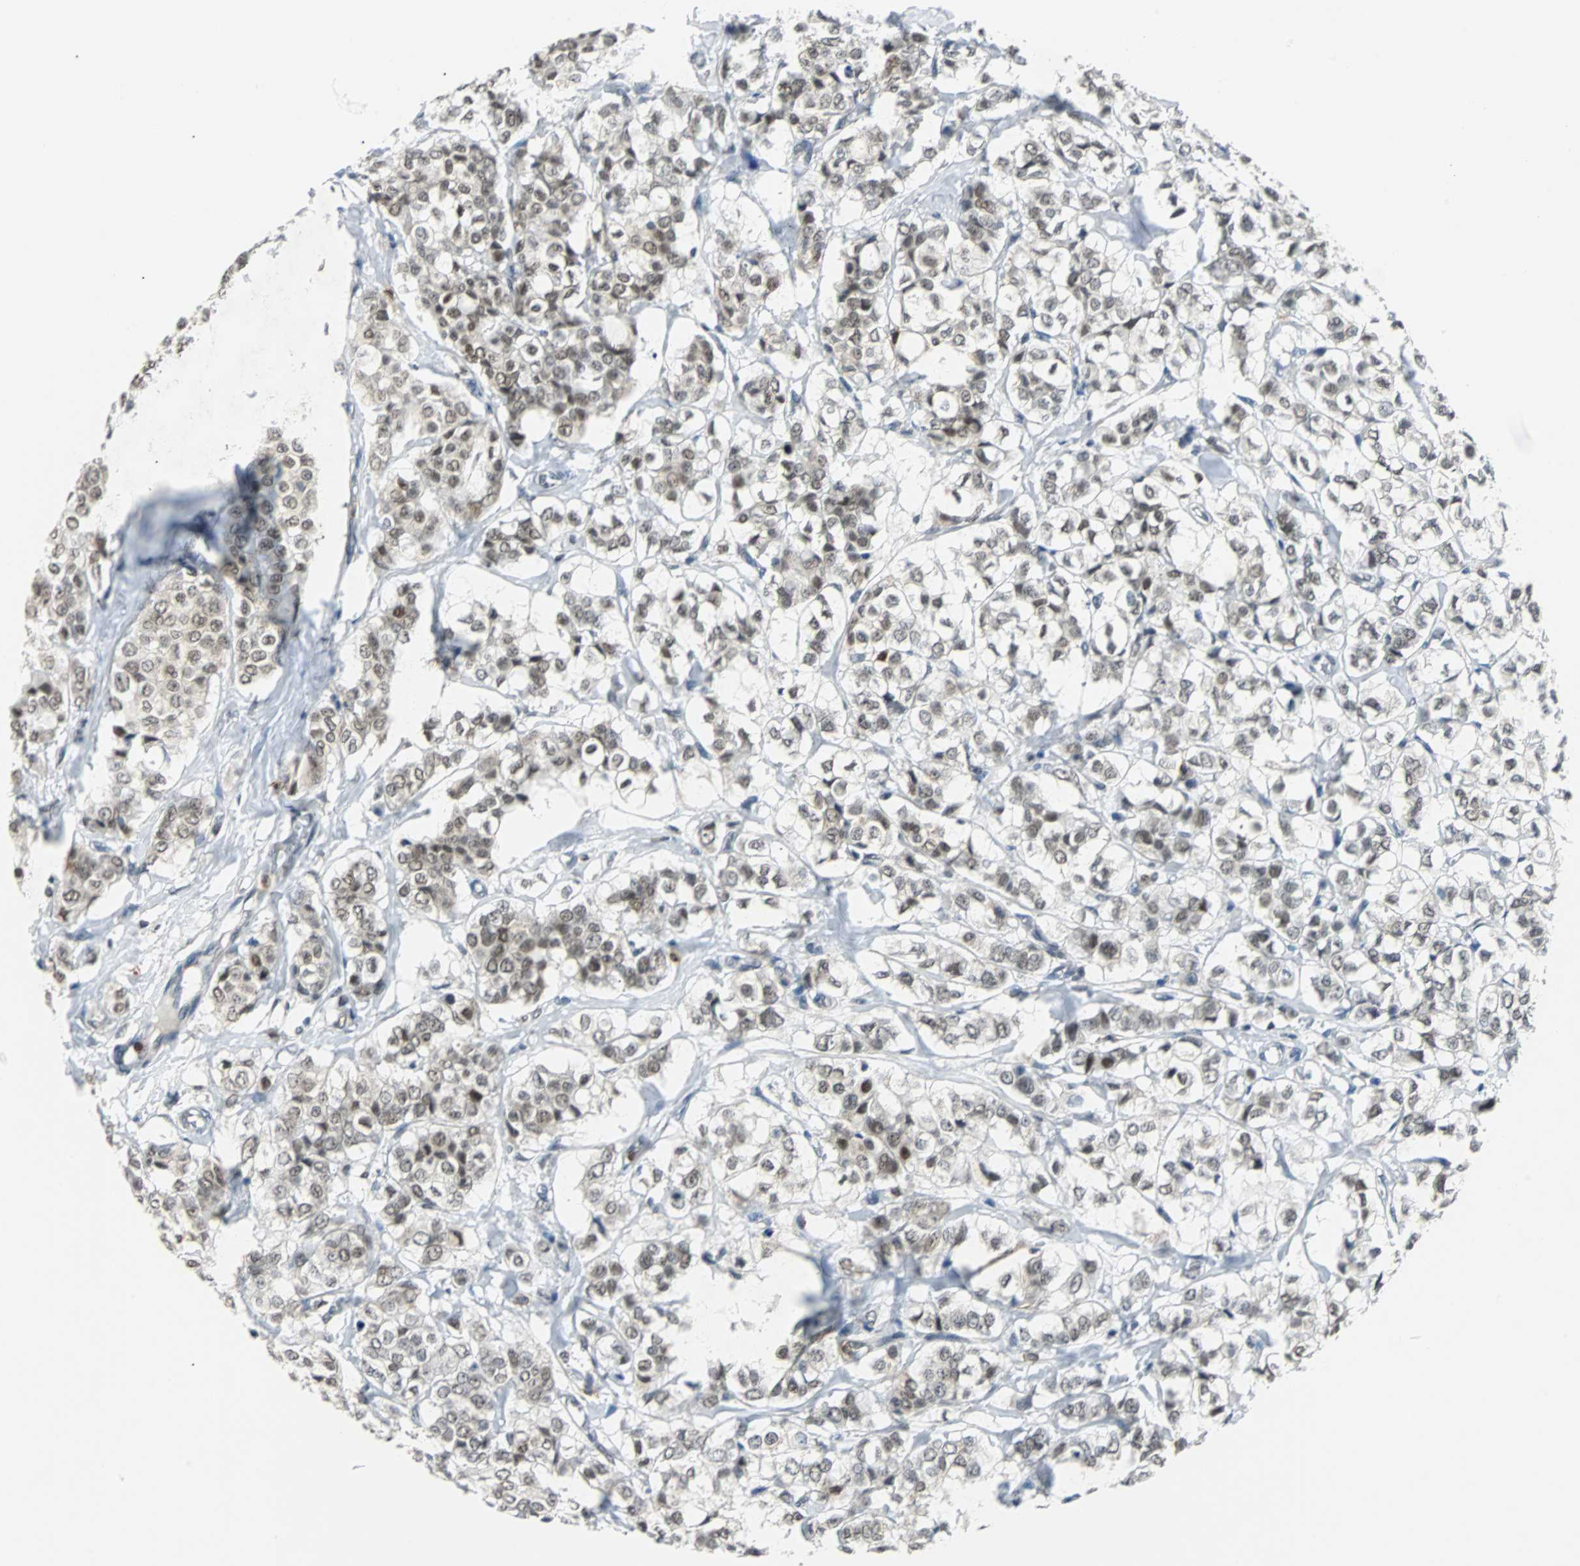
{"staining": {"intensity": "weak", "quantity": ">75%", "location": "nuclear"}, "tissue": "breast cancer", "cell_type": "Tumor cells", "image_type": "cancer", "snomed": [{"axis": "morphology", "description": "Lobular carcinoma"}, {"axis": "topography", "description": "Breast"}], "caption": "Immunohistochemical staining of lobular carcinoma (breast) exhibits low levels of weak nuclear staining in about >75% of tumor cells.", "gene": "SIRT1", "patient": {"sex": "female", "age": 60}}